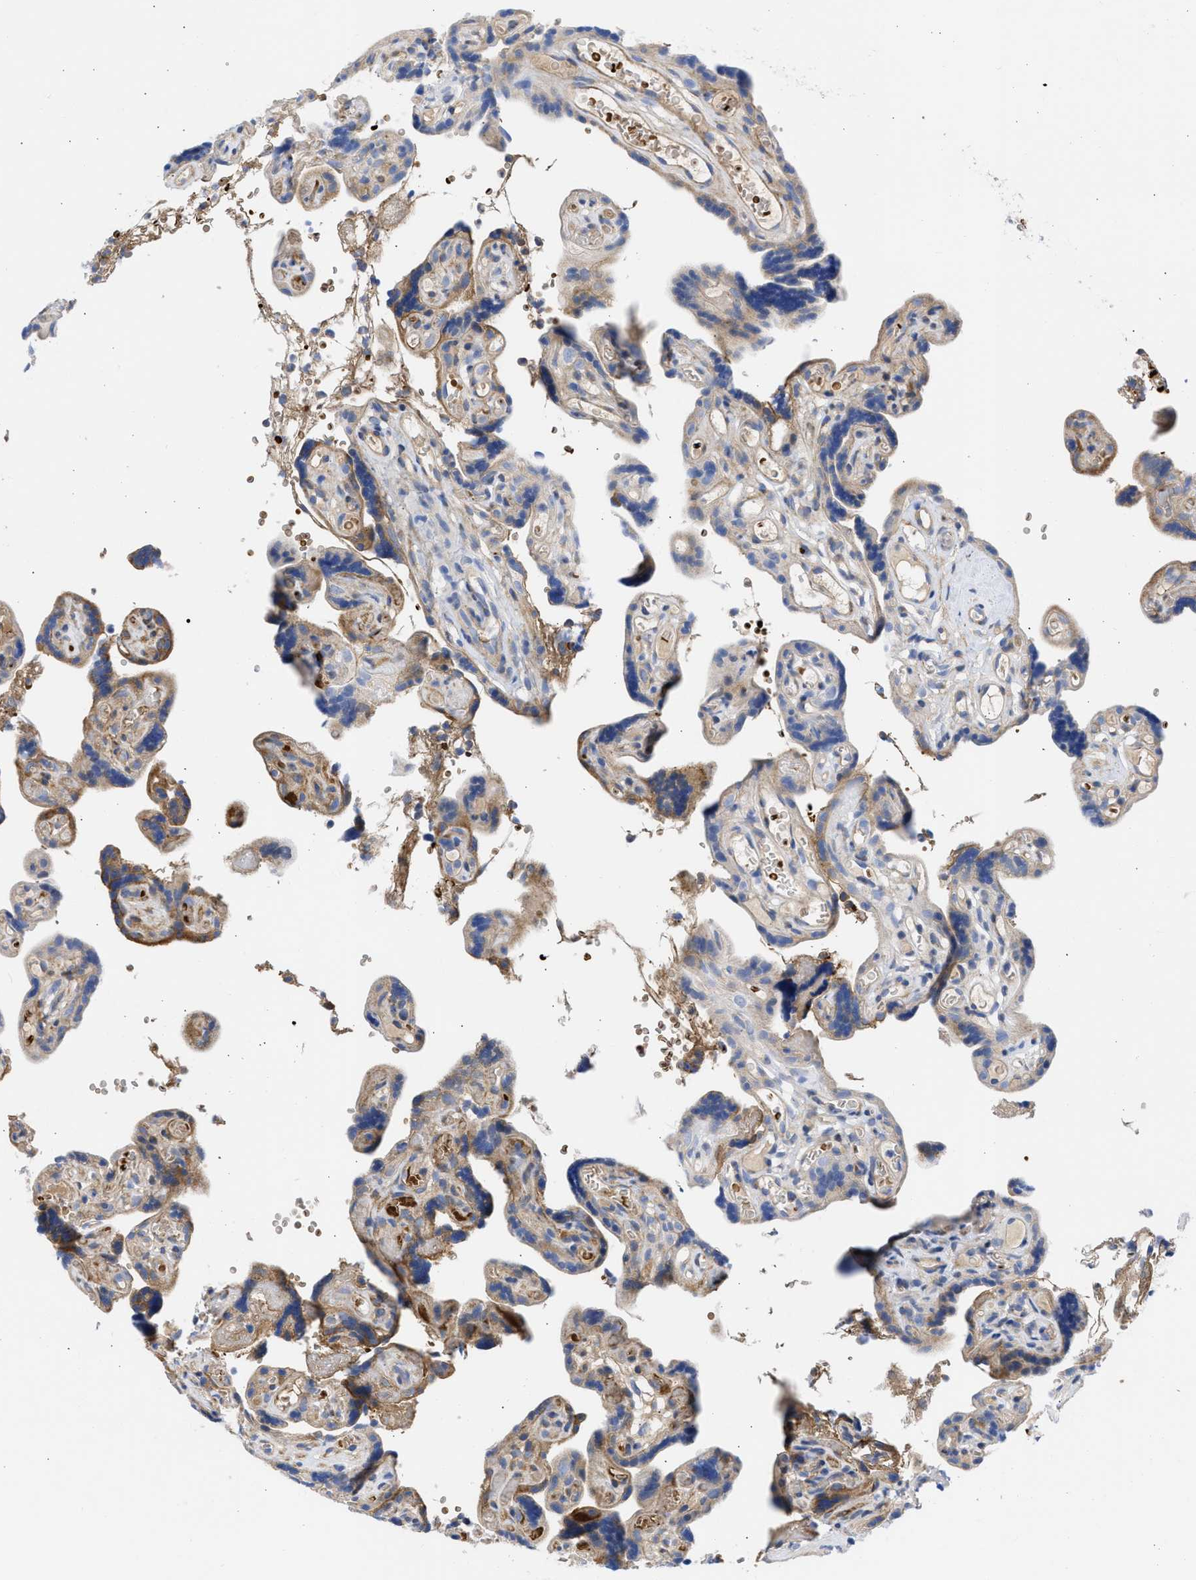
{"staining": {"intensity": "moderate", "quantity": "25%-75%", "location": "cytoplasmic/membranous"}, "tissue": "placenta", "cell_type": "Decidual cells", "image_type": "normal", "snomed": [{"axis": "morphology", "description": "Normal tissue, NOS"}, {"axis": "topography", "description": "Placenta"}], "caption": "The photomicrograph exhibits immunohistochemical staining of benign placenta. There is moderate cytoplasmic/membranous staining is appreciated in about 25%-75% of decidual cells.", "gene": "BTG3", "patient": {"sex": "female", "age": 30}}